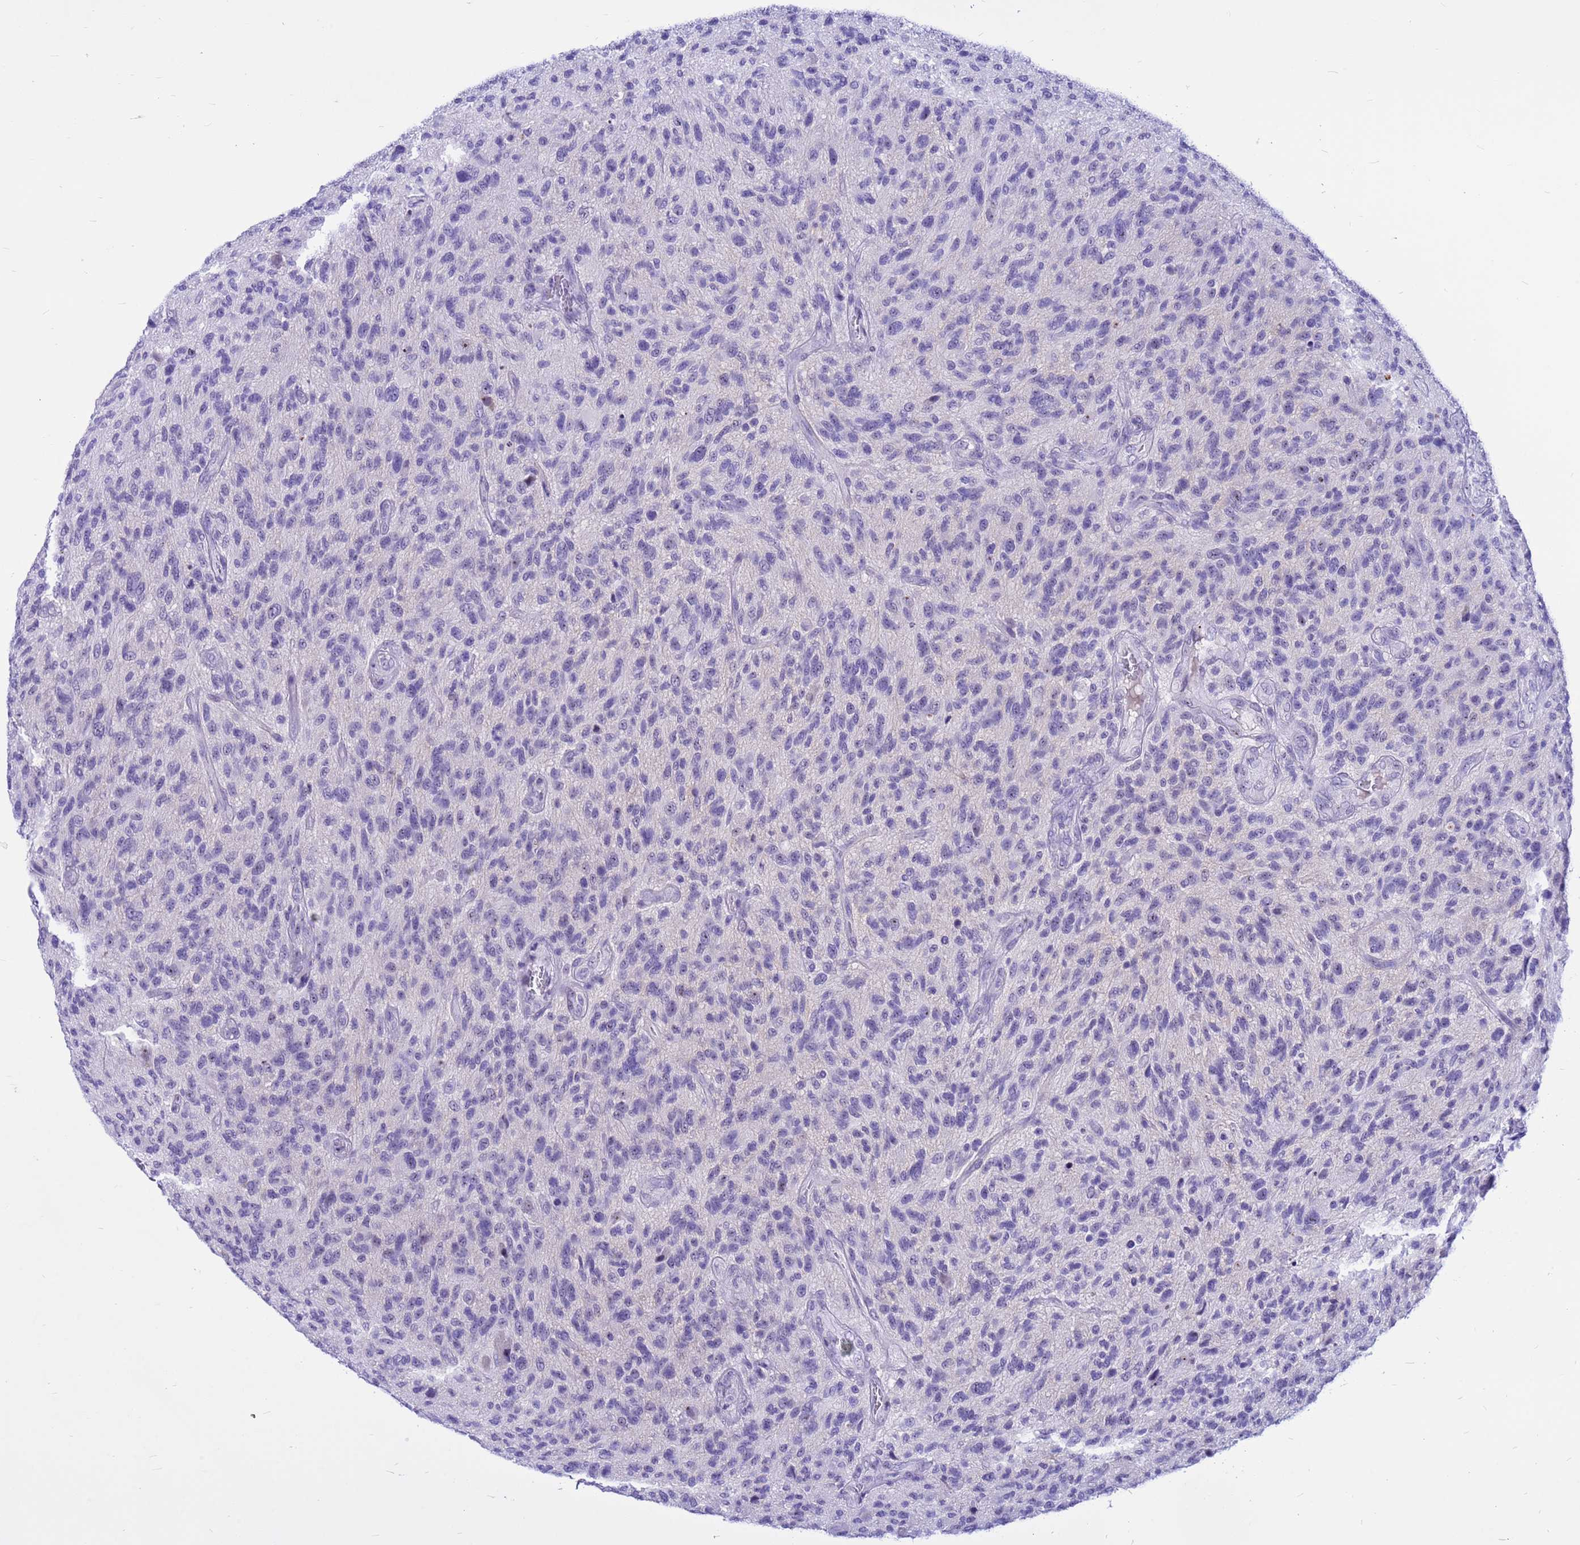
{"staining": {"intensity": "negative", "quantity": "none", "location": "none"}, "tissue": "glioma", "cell_type": "Tumor cells", "image_type": "cancer", "snomed": [{"axis": "morphology", "description": "Glioma, malignant, High grade"}, {"axis": "topography", "description": "Brain"}], "caption": "DAB immunohistochemical staining of human malignant glioma (high-grade) exhibits no significant staining in tumor cells.", "gene": "DMRTC2", "patient": {"sex": "male", "age": 47}}